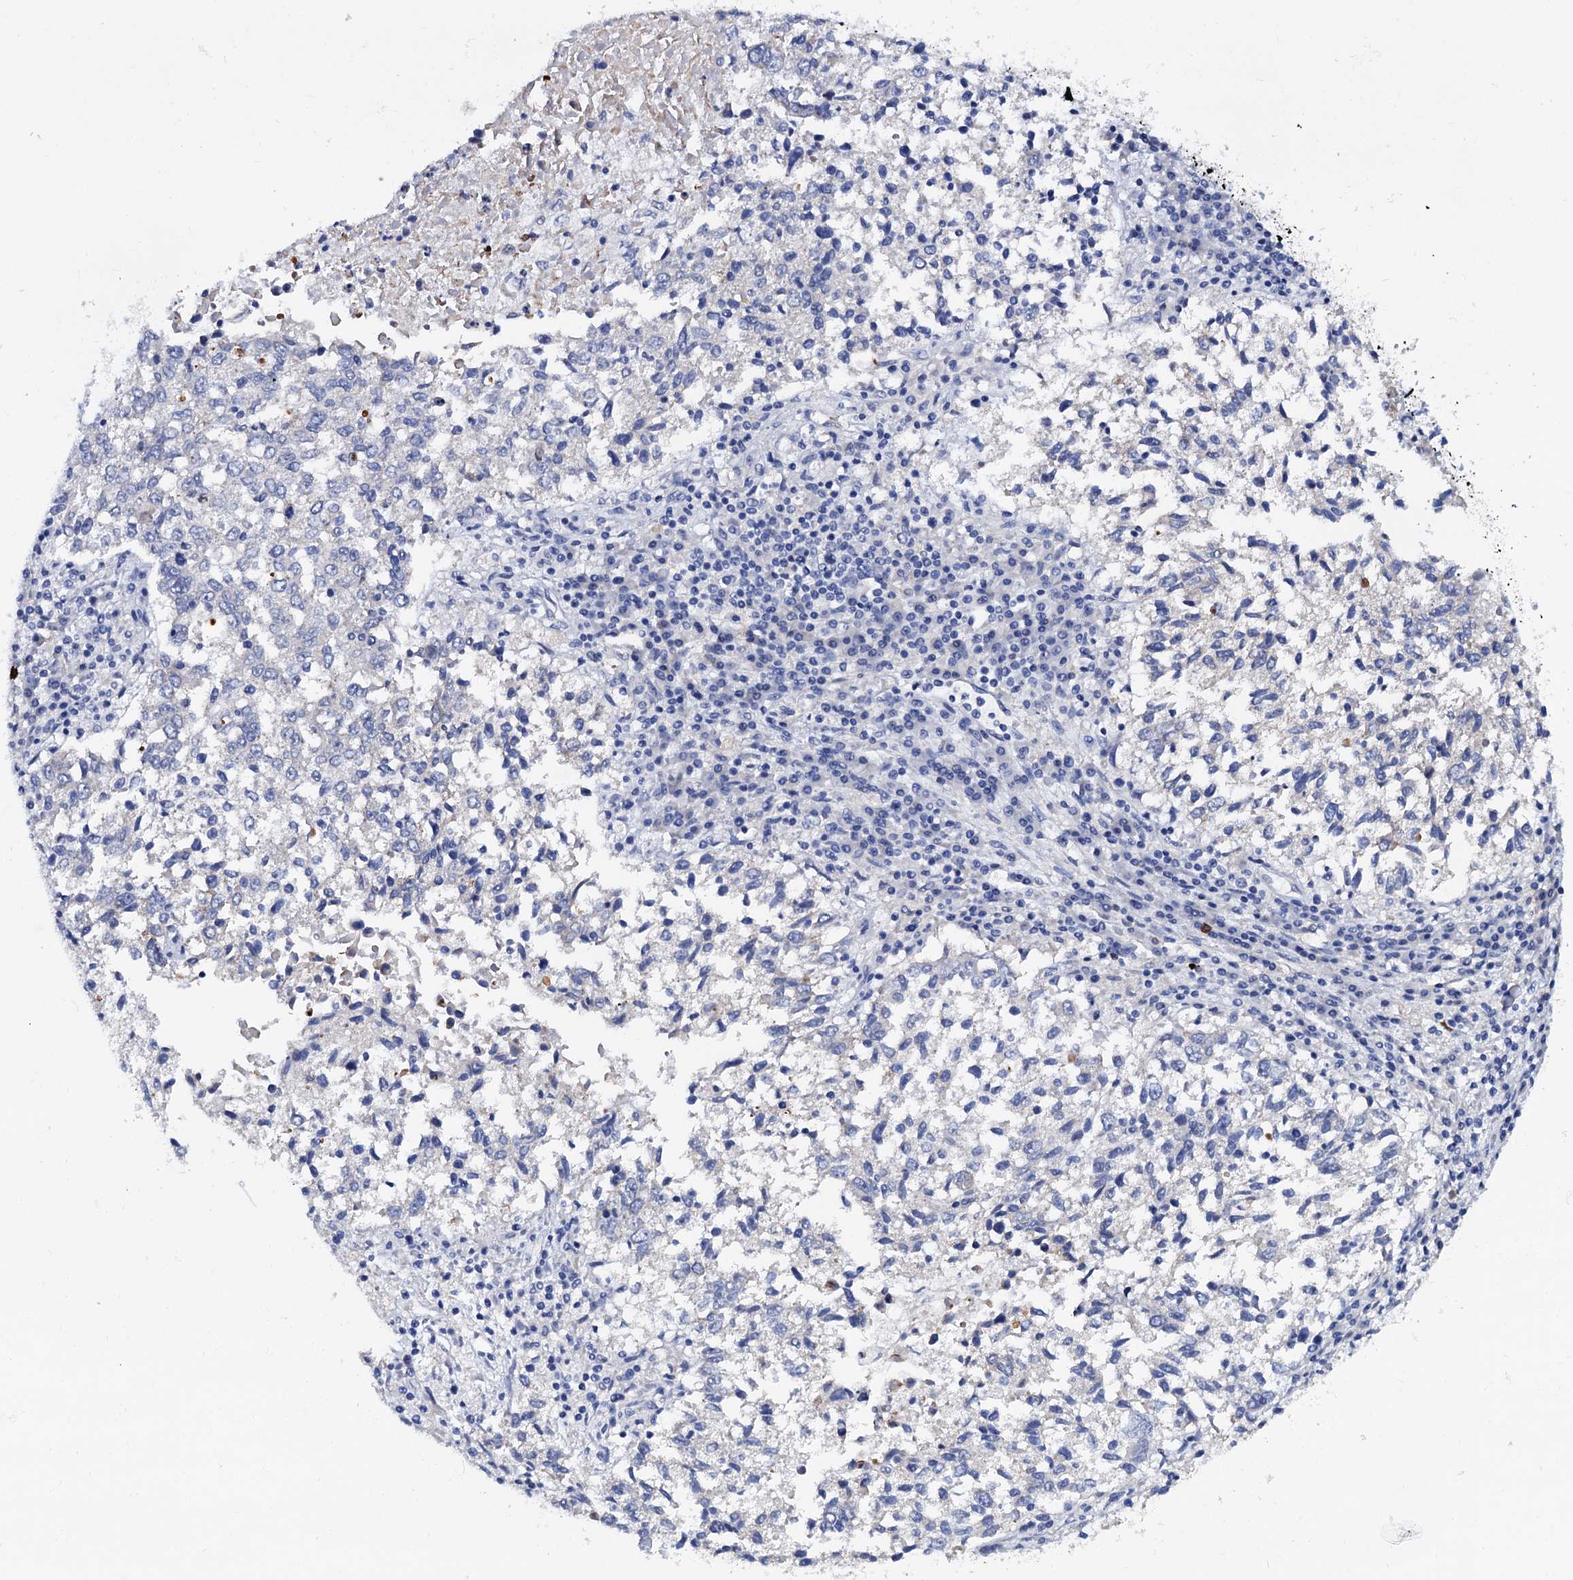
{"staining": {"intensity": "negative", "quantity": "none", "location": "none"}, "tissue": "lung cancer", "cell_type": "Tumor cells", "image_type": "cancer", "snomed": [{"axis": "morphology", "description": "Squamous cell carcinoma, NOS"}, {"axis": "topography", "description": "Lung"}], "caption": "This is an immunohistochemistry (IHC) photomicrograph of human squamous cell carcinoma (lung). There is no staining in tumor cells.", "gene": "ZDHHC18", "patient": {"sex": "male", "age": 73}}